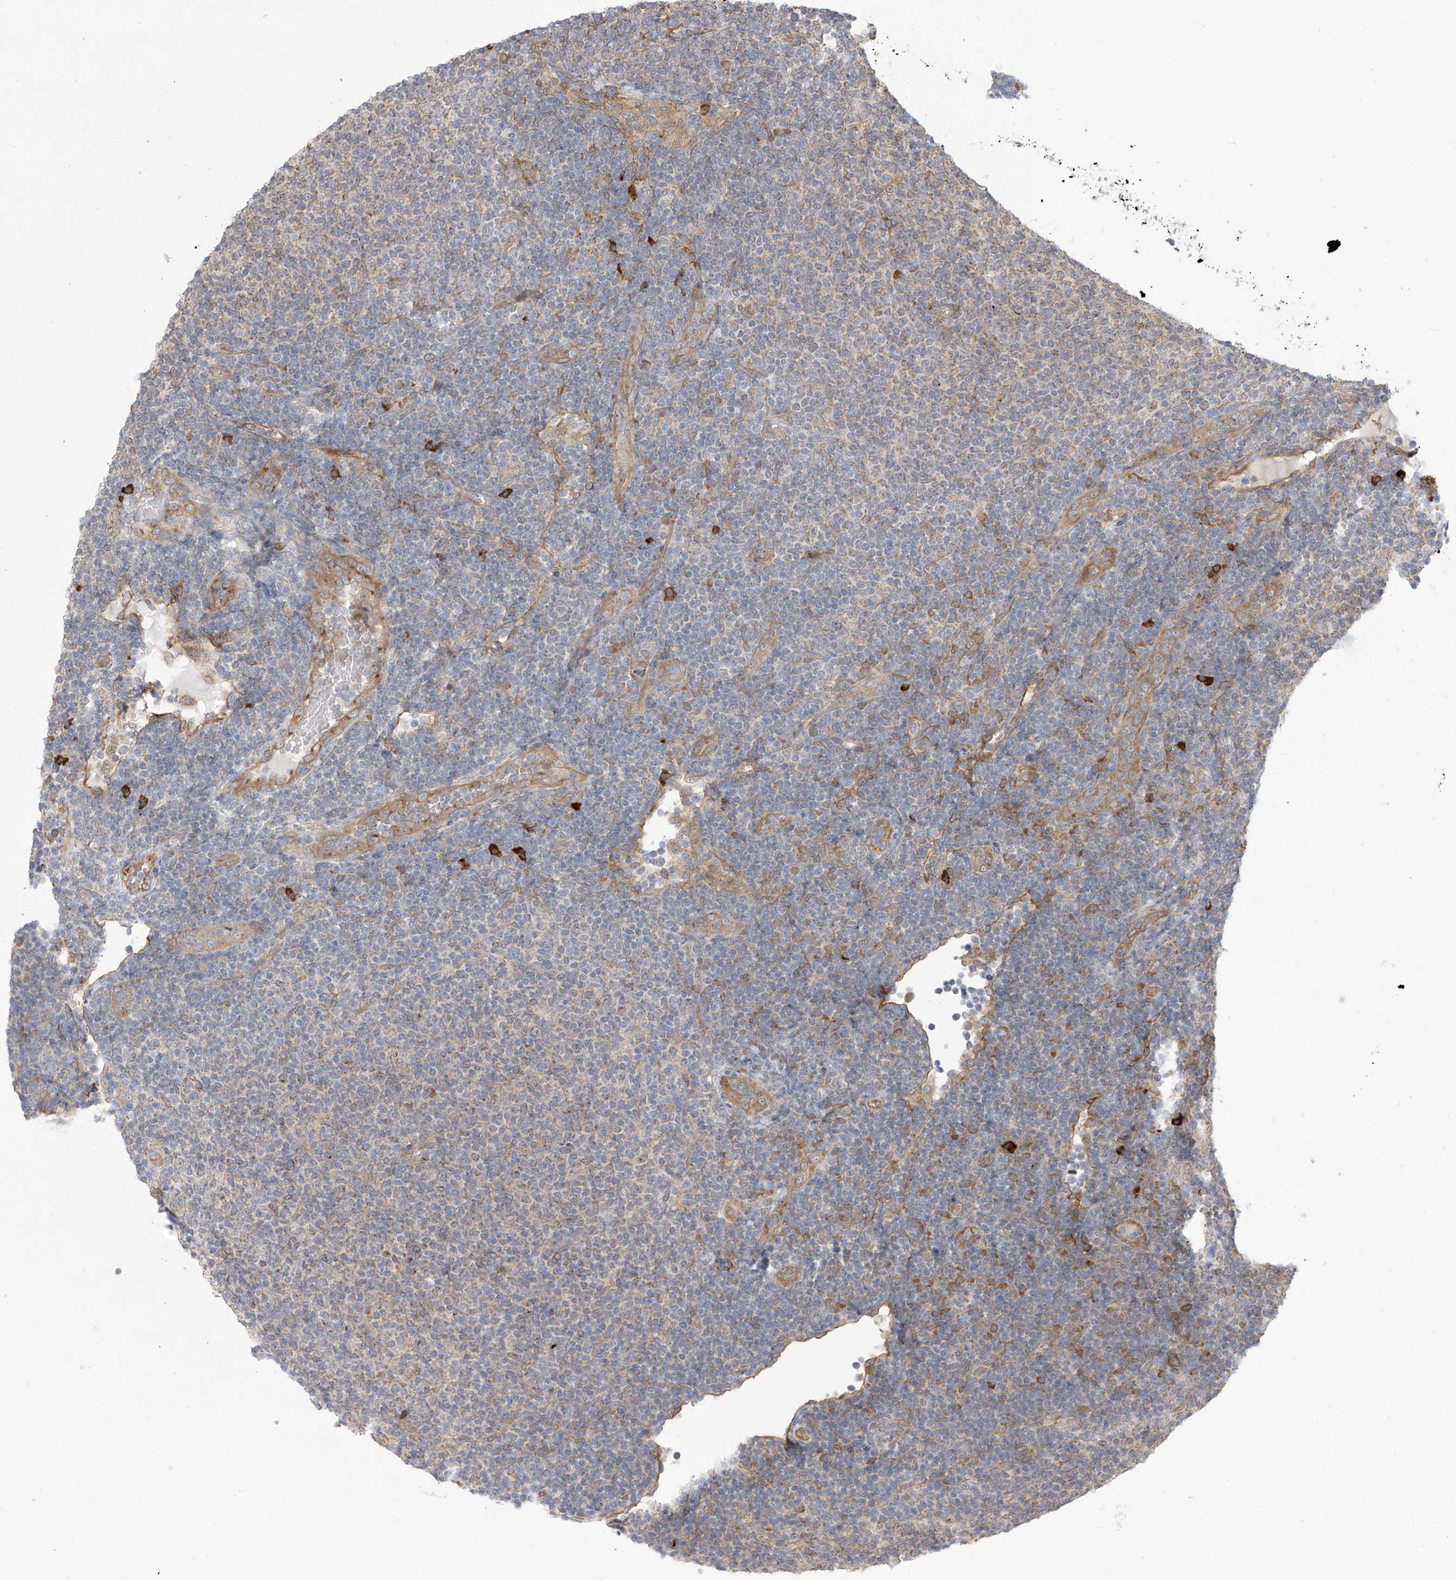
{"staining": {"intensity": "negative", "quantity": "none", "location": "none"}, "tissue": "lymphoma", "cell_type": "Tumor cells", "image_type": "cancer", "snomed": [{"axis": "morphology", "description": "Malignant lymphoma, non-Hodgkin's type, Low grade"}, {"axis": "topography", "description": "Lymph node"}], "caption": "Tumor cells show no significant protein expression in low-grade malignant lymphoma, non-Hodgkin's type.", "gene": "KIAA1522", "patient": {"sex": "male", "age": 66}}